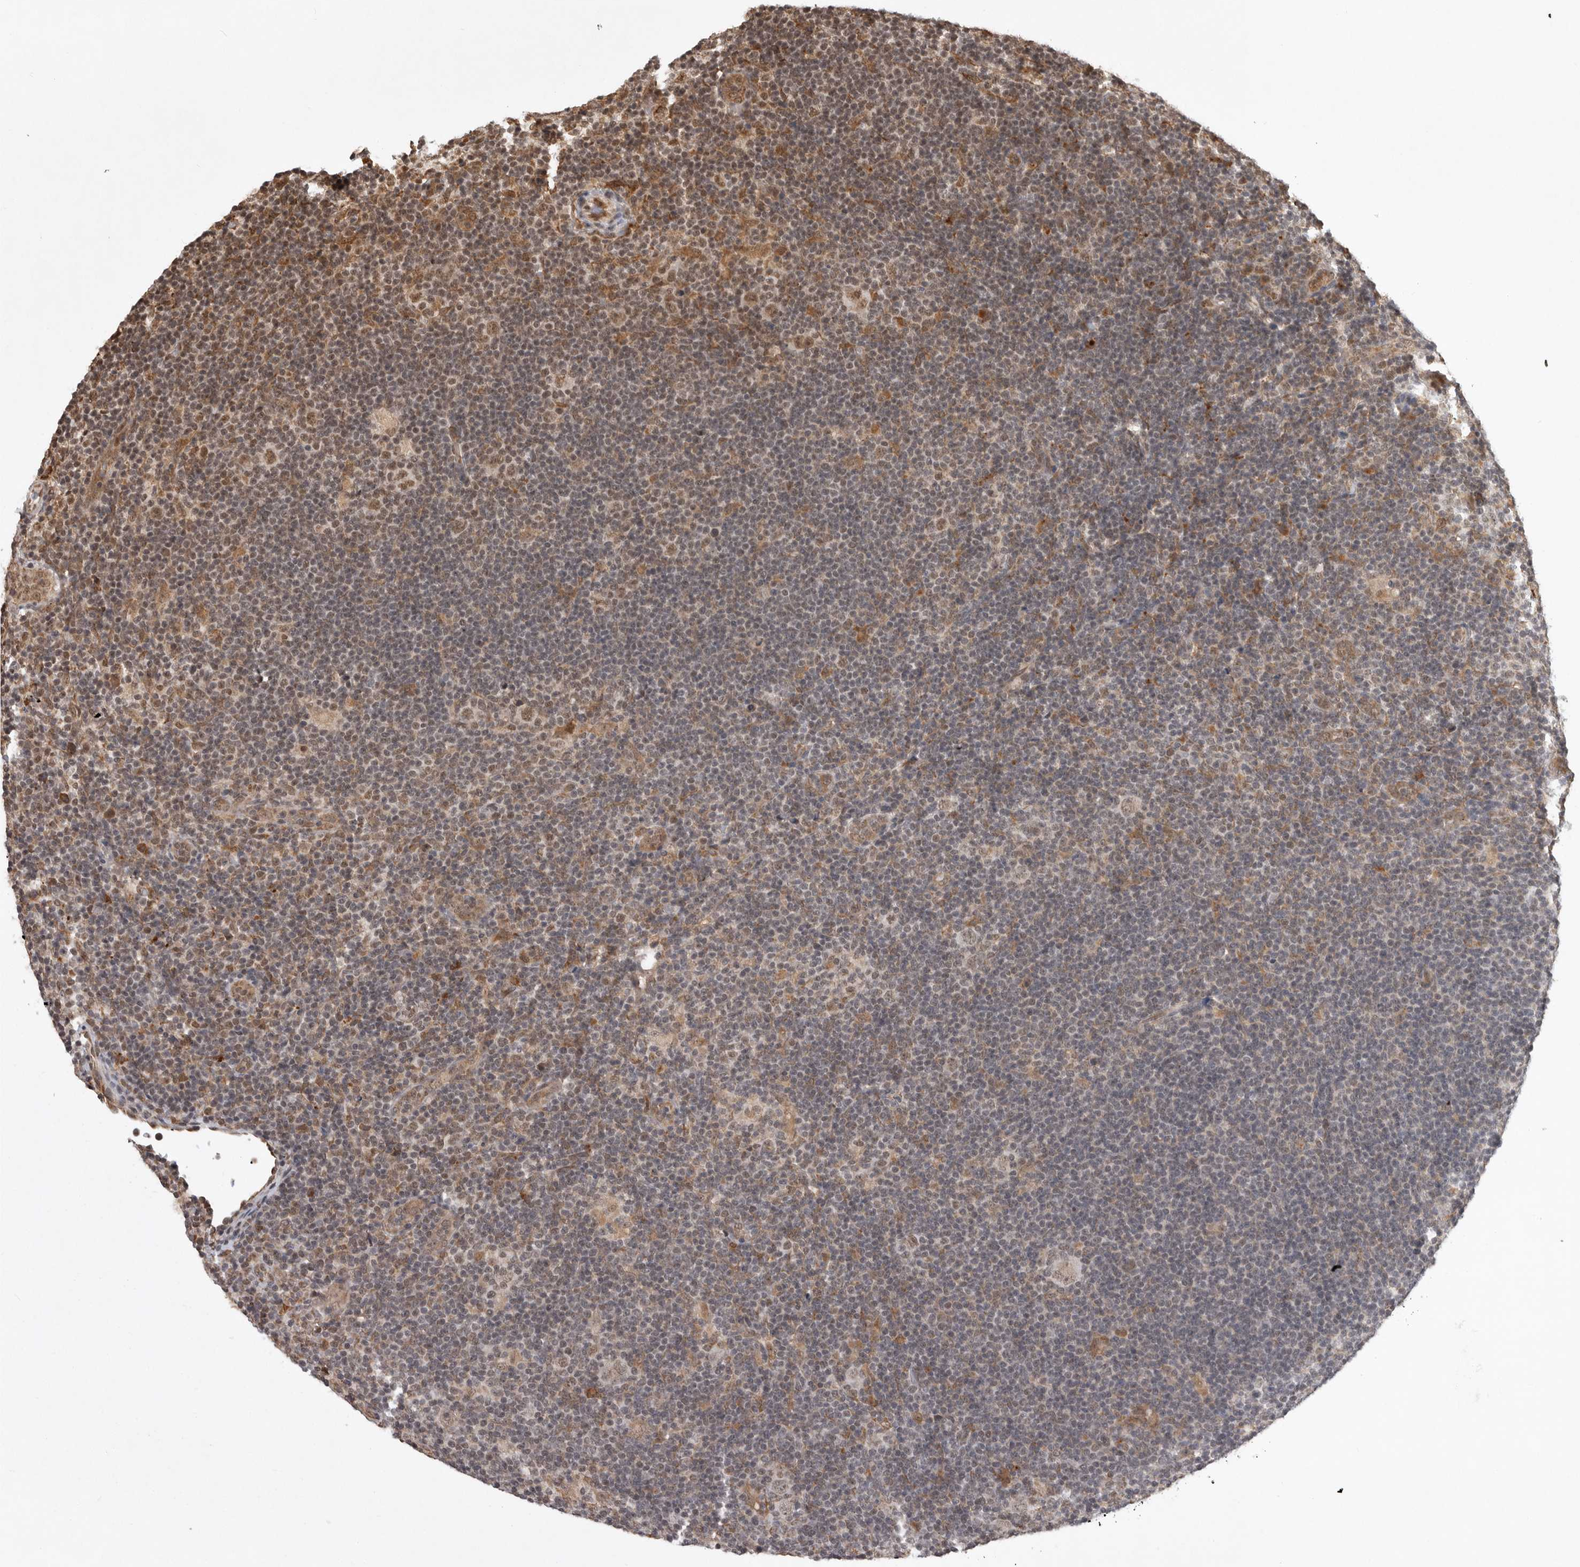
{"staining": {"intensity": "moderate", "quantity": ">75%", "location": "cytoplasmic/membranous,nuclear"}, "tissue": "lymphoma", "cell_type": "Tumor cells", "image_type": "cancer", "snomed": [{"axis": "morphology", "description": "Hodgkin's disease, NOS"}, {"axis": "topography", "description": "Lymph node"}], "caption": "High-power microscopy captured an immunohistochemistry (IHC) histopathology image of lymphoma, revealing moderate cytoplasmic/membranous and nuclear staining in approximately >75% of tumor cells.", "gene": "ZNF83", "patient": {"sex": "female", "age": 57}}